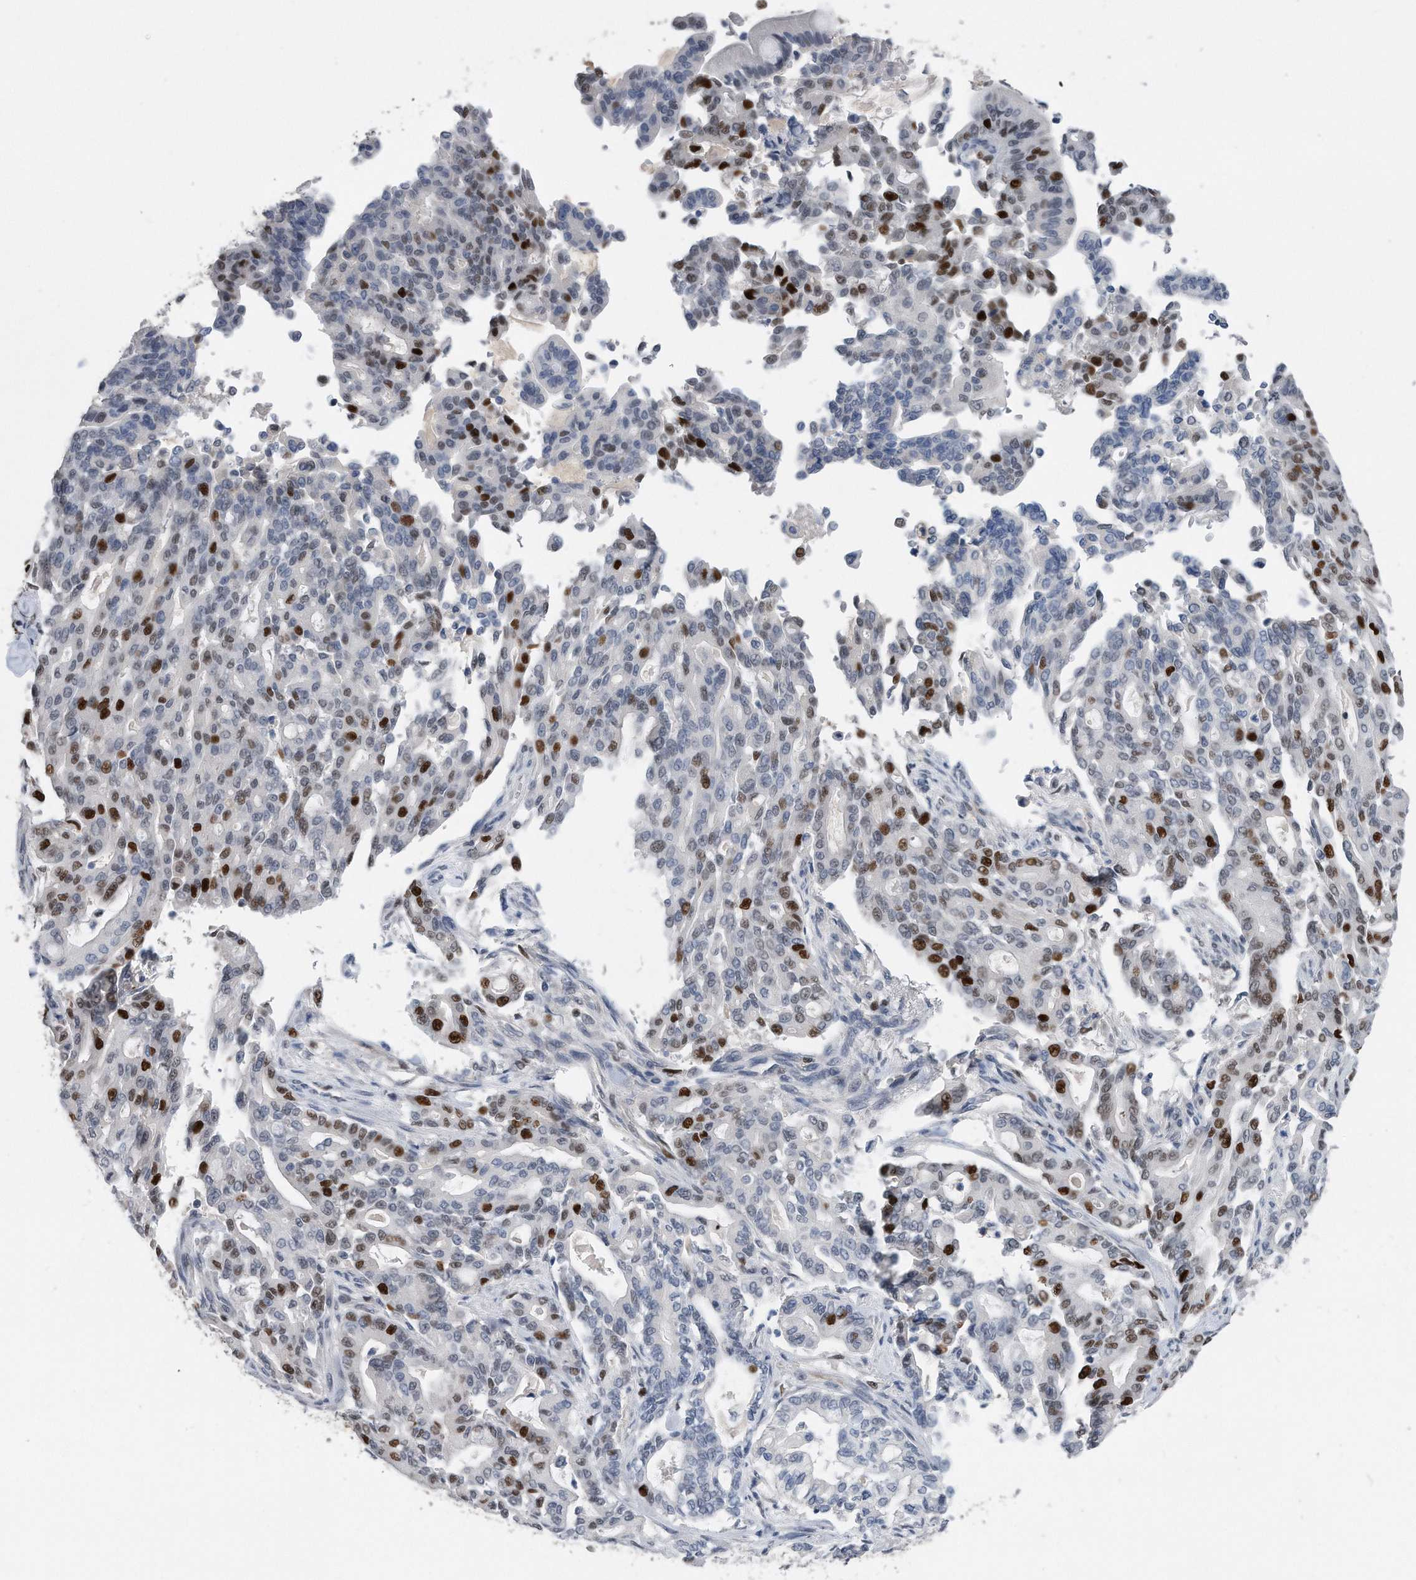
{"staining": {"intensity": "strong", "quantity": "25%-75%", "location": "nuclear"}, "tissue": "pancreatic cancer", "cell_type": "Tumor cells", "image_type": "cancer", "snomed": [{"axis": "morphology", "description": "Adenocarcinoma, NOS"}, {"axis": "topography", "description": "Pancreas"}], "caption": "The histopathology image shows staining of adenocarcinoma (pancreatic), revealing strong nuclear protein positivity (brown color) within tumor cells. The staining was performed using DAB (3,3'-diaminobenzidine) to visualize the protein expression in brown, while the nuclei were stained in blue with hematoxylin (Magnification: 20x).", "gene": "PCNA", "patient": {"sex": "male", "age": 63}}